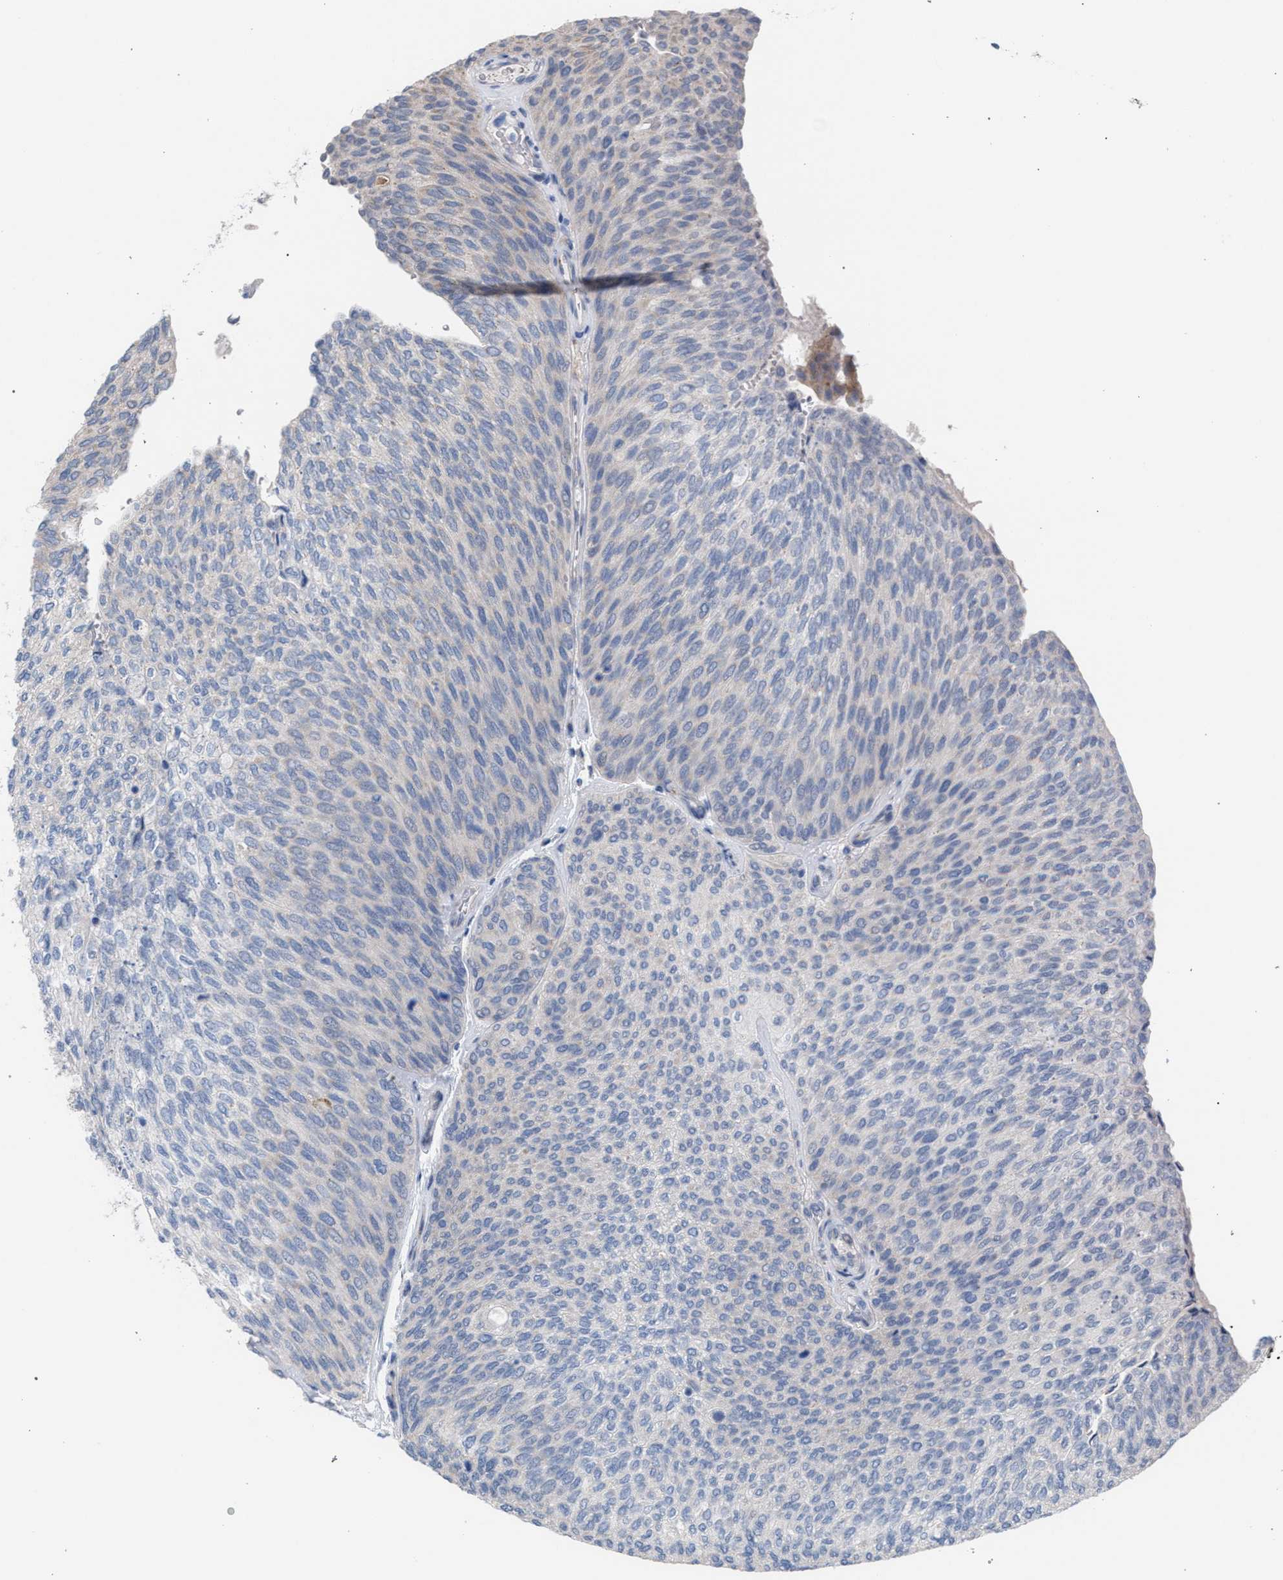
{"staining": {"intensity": "negative", "quantity": "none", "location": "none"}, "tissue": "urothelial cancer", "cell_type": "Tumor cells", "image_type": "cancer", "snomed": [{"axis": "morphology", "description": "Urothelial carcinoma, Low grade"}, {"axis": "topography", "description": "Urinary bladder"}], "caption": "This is an immunohistochemistry micrograph of urothelial carcinoma (low-grade). There is no staining in tumor cells.", "gene": "RNF135", "patient": {"sex": "female", "age": 79}}